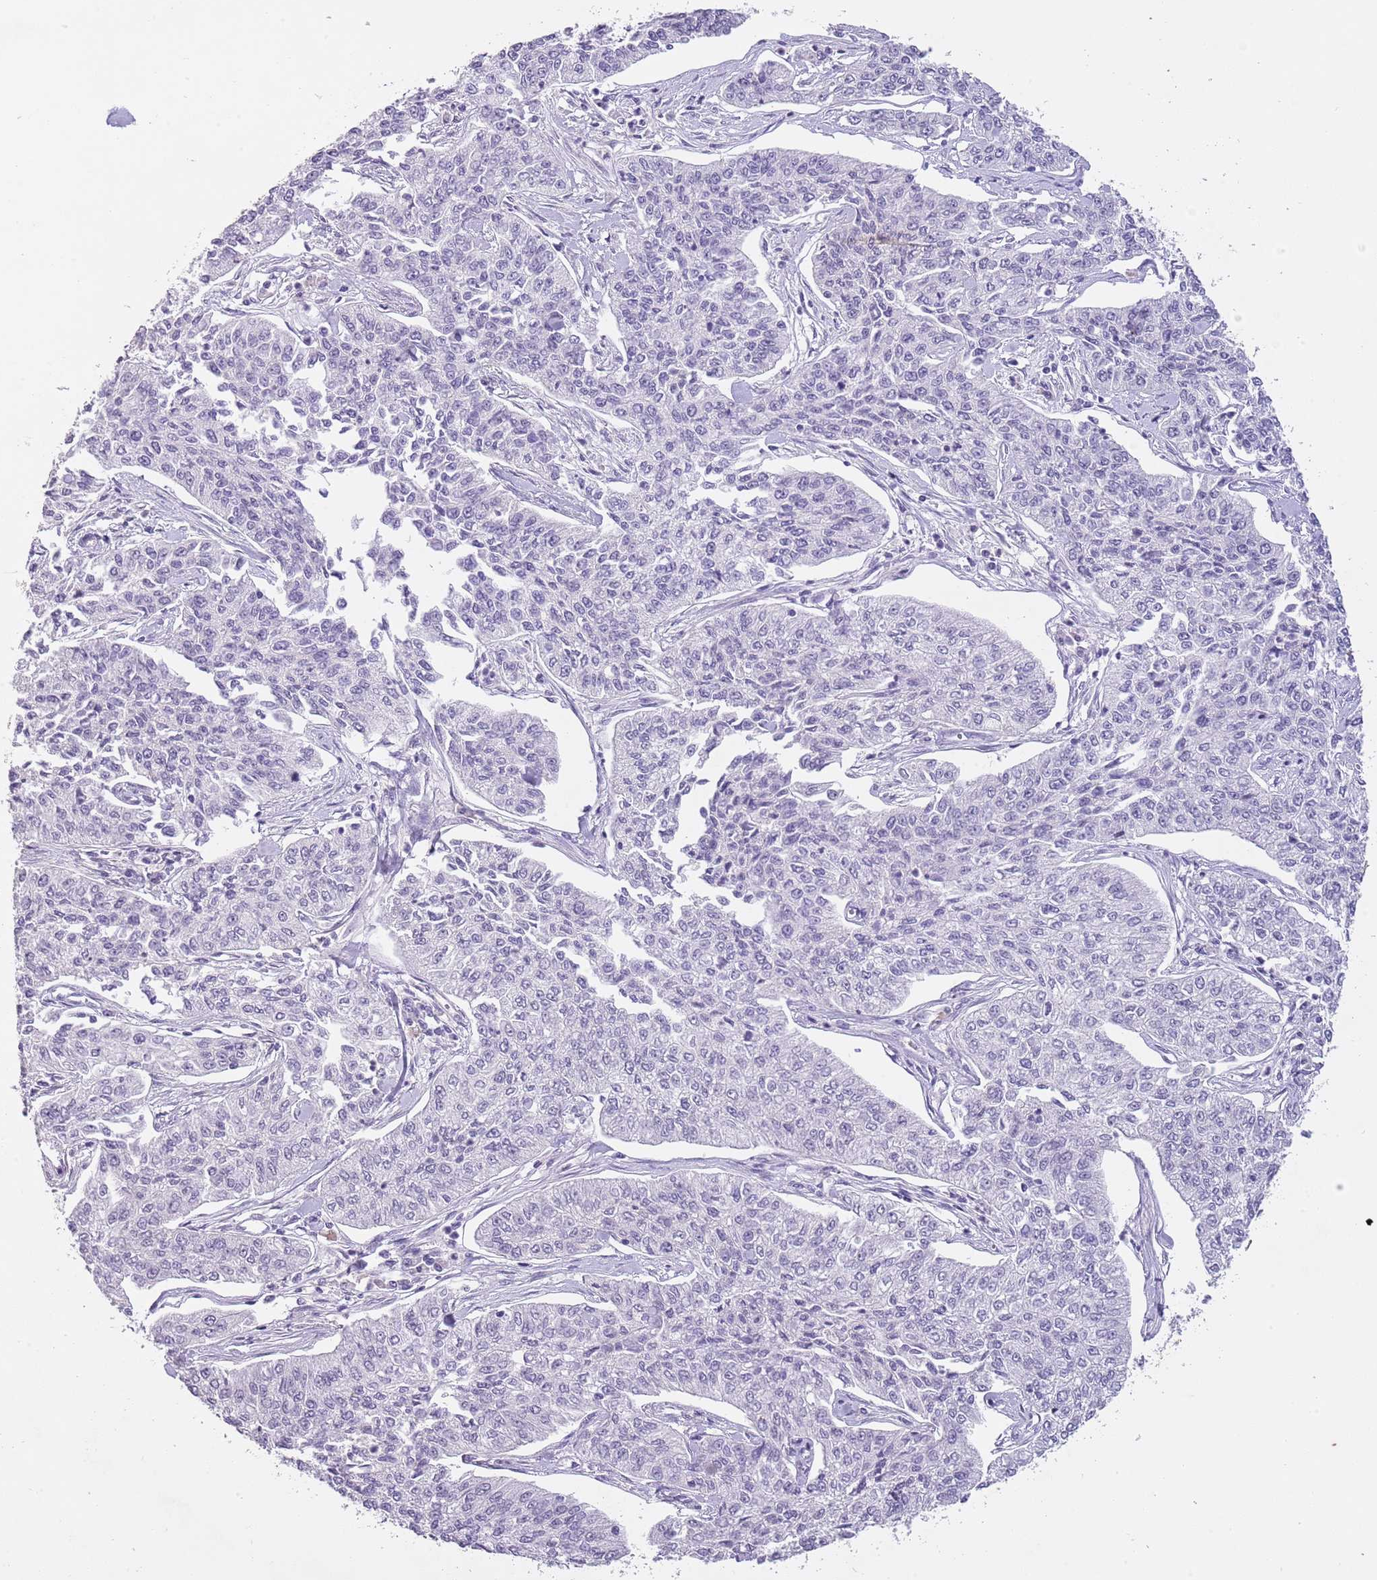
{"staining": {"intensity": "negative", "quantity": "none", "location": "none"}, "tissue": "cervical cancer", "cell_type": "Tumor cells", "image_type": "cancer", "snomed": [{"axis": "morphology", "description": "Squamous cell carcinoma, NOS"}, {"axis": "topography", "description": "Cervix"}], "caption": "Photomicrograph shows no protein staining in tumor cells of cervical cancer (squamous cell carcinoma) tissue.", "gene": "SLC35E3", "patient": {"sex": "female", "age": 35}}